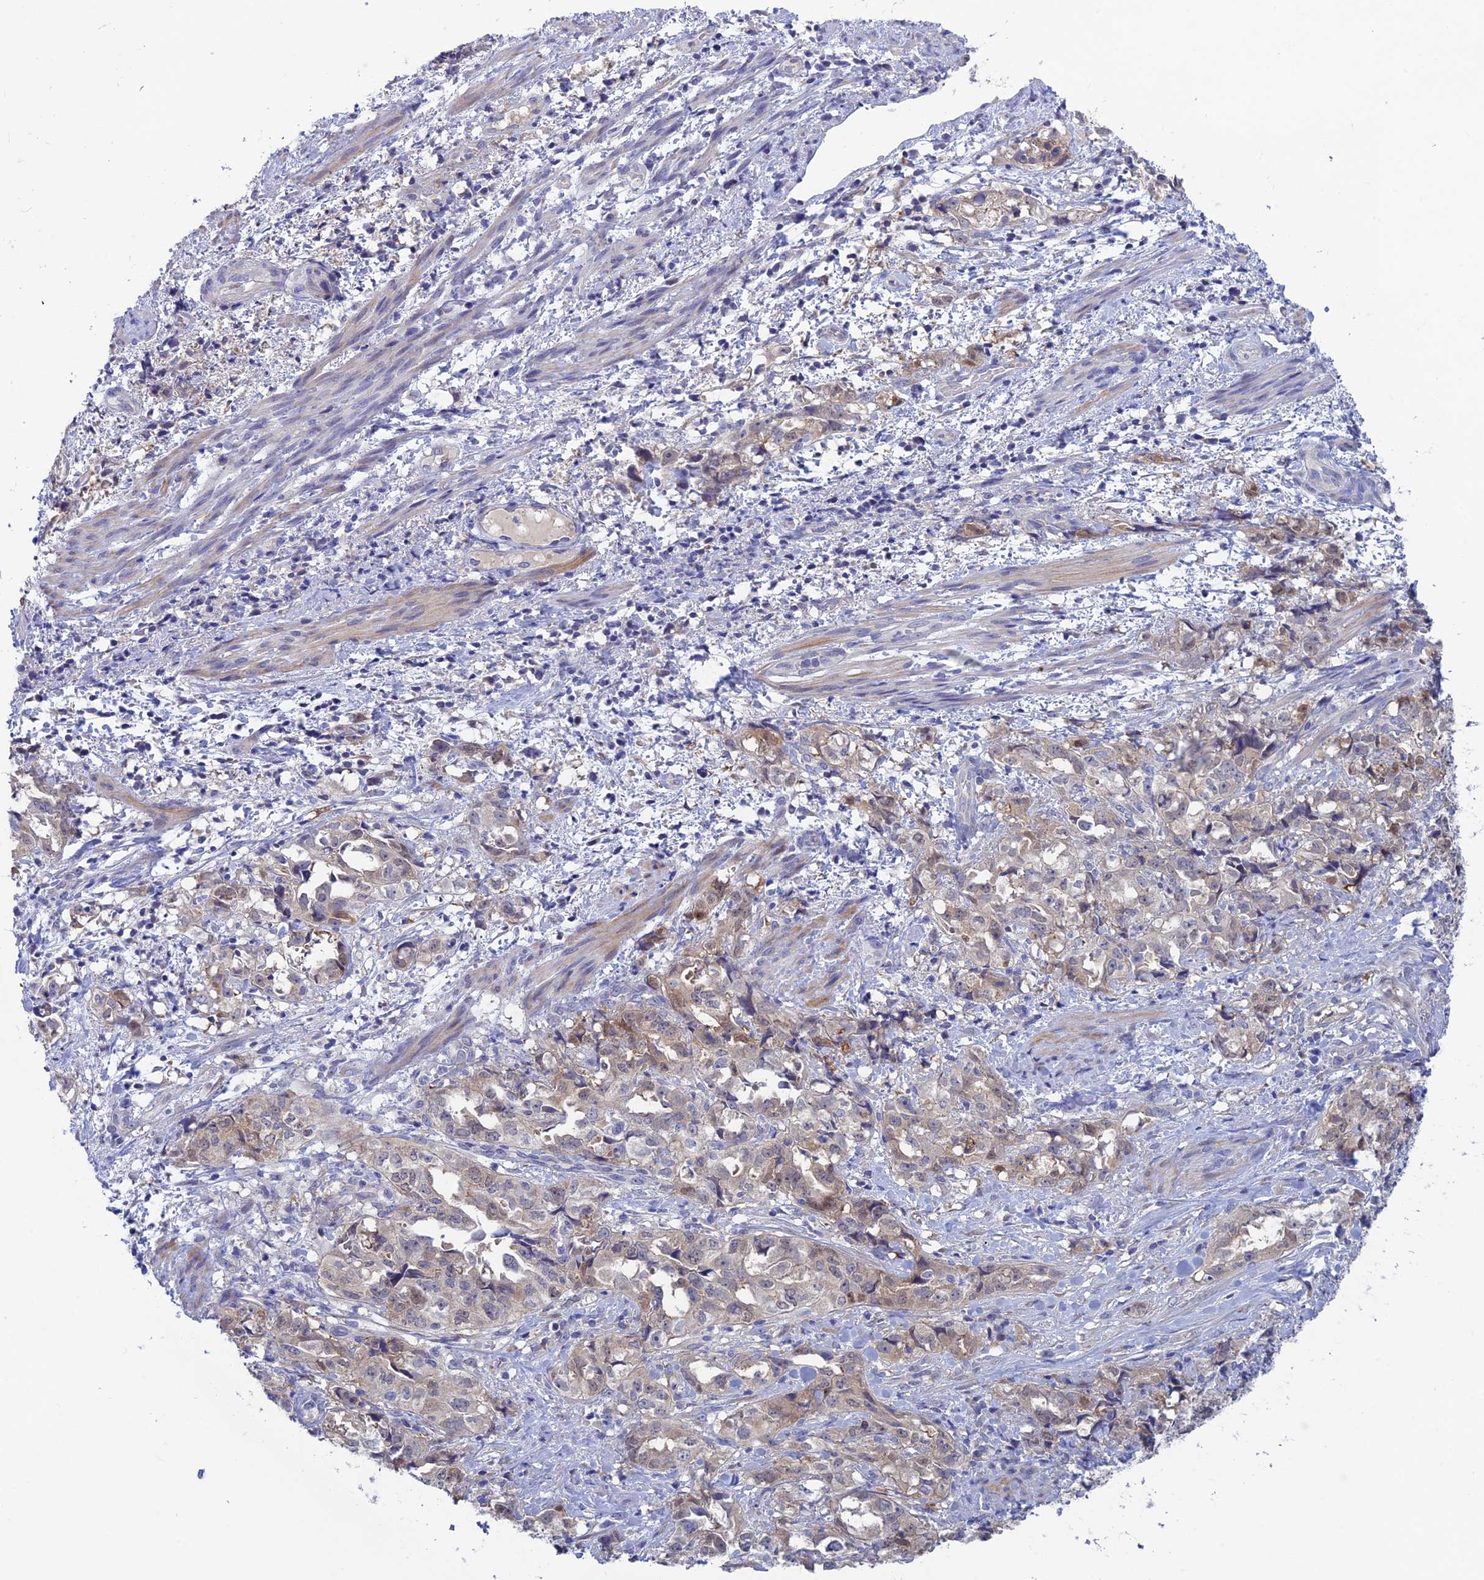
{"staining": {"intensity": "weak", "quantity": "<25%", "location": "cytoplasmic/membranous,nuclear"}, "tissue": "endometrial cancer", "cell_type": "Tumor cells", "image_type": "cancer", "snomed": [{"axis": "morphology", "description": "Adenocarcinoma, NOS"}, {"axis": "topography", "description": "Endometrium"}], "caption": "DAB immunohistochemical staining of endometrial cancer reveals no significant positivity in tumor cells.", "gene": "XPO7", "patient": {"sex": "female", "age": 65}}